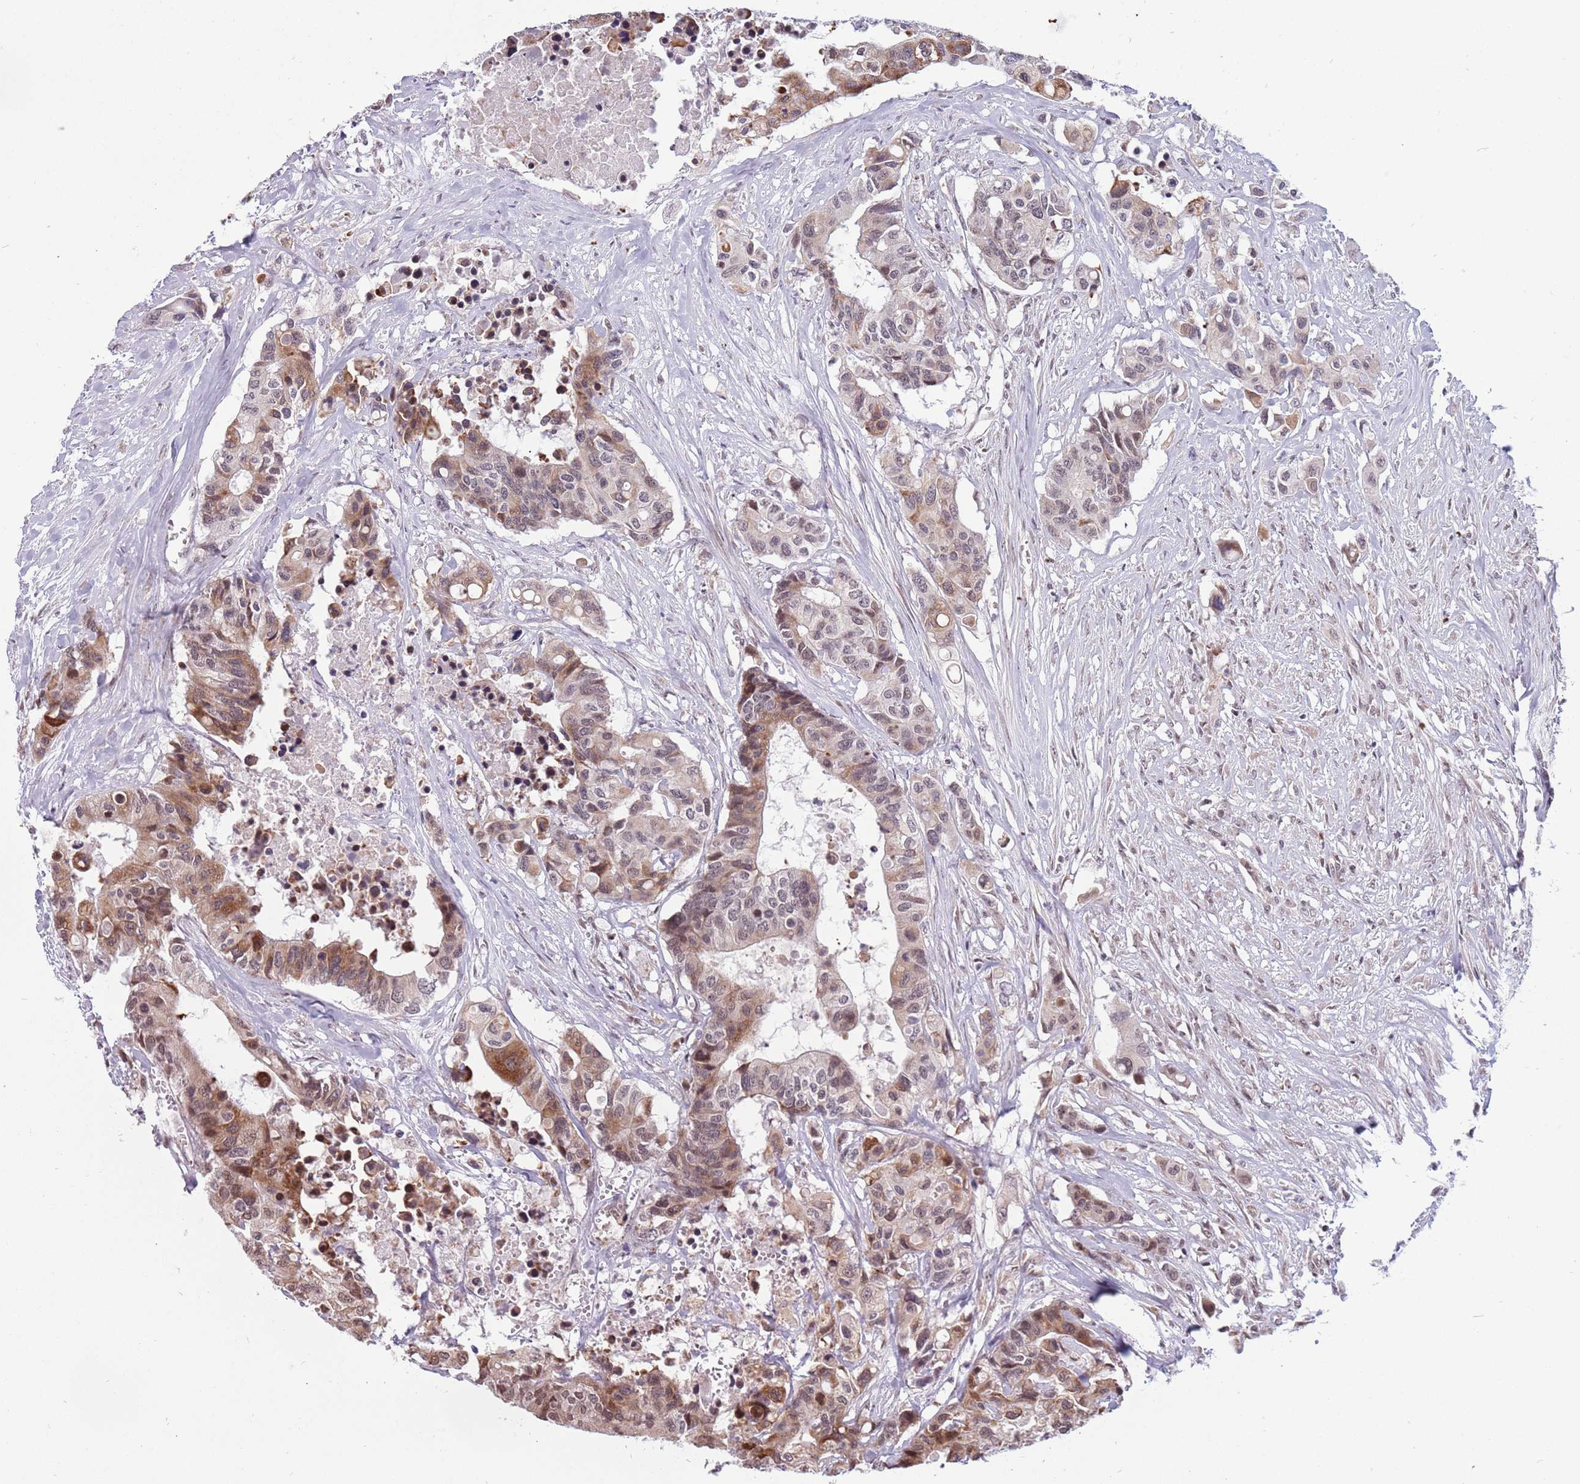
{"staining": {"intensity": "moderate", "quantity": ">75%", "location": "cytoplasmic/membranous,nuclear"}, "tissue": "colorectal cancer", "cell_type": "Tumor cells", "image_type": "cancer", "snomed": [{"axis": "morphology", "description": "Adenocarcinoma, NOS"}, {"axis": "topography", "description": "Colon"}], "caption": "Colorectal cancer was stained to show a protein in brown. There is medium levels of moderate cytoplasmic/membranous and nuclear staining in approximately >75% of tumor cells. The staining was performed using DAB to visualize the protein expression in brown, while the nuclei were stained in blue with hematoxylin (Magnification: 20x).", "gene": "BARD1", "patient": {"sex": "male", "age": 77}}